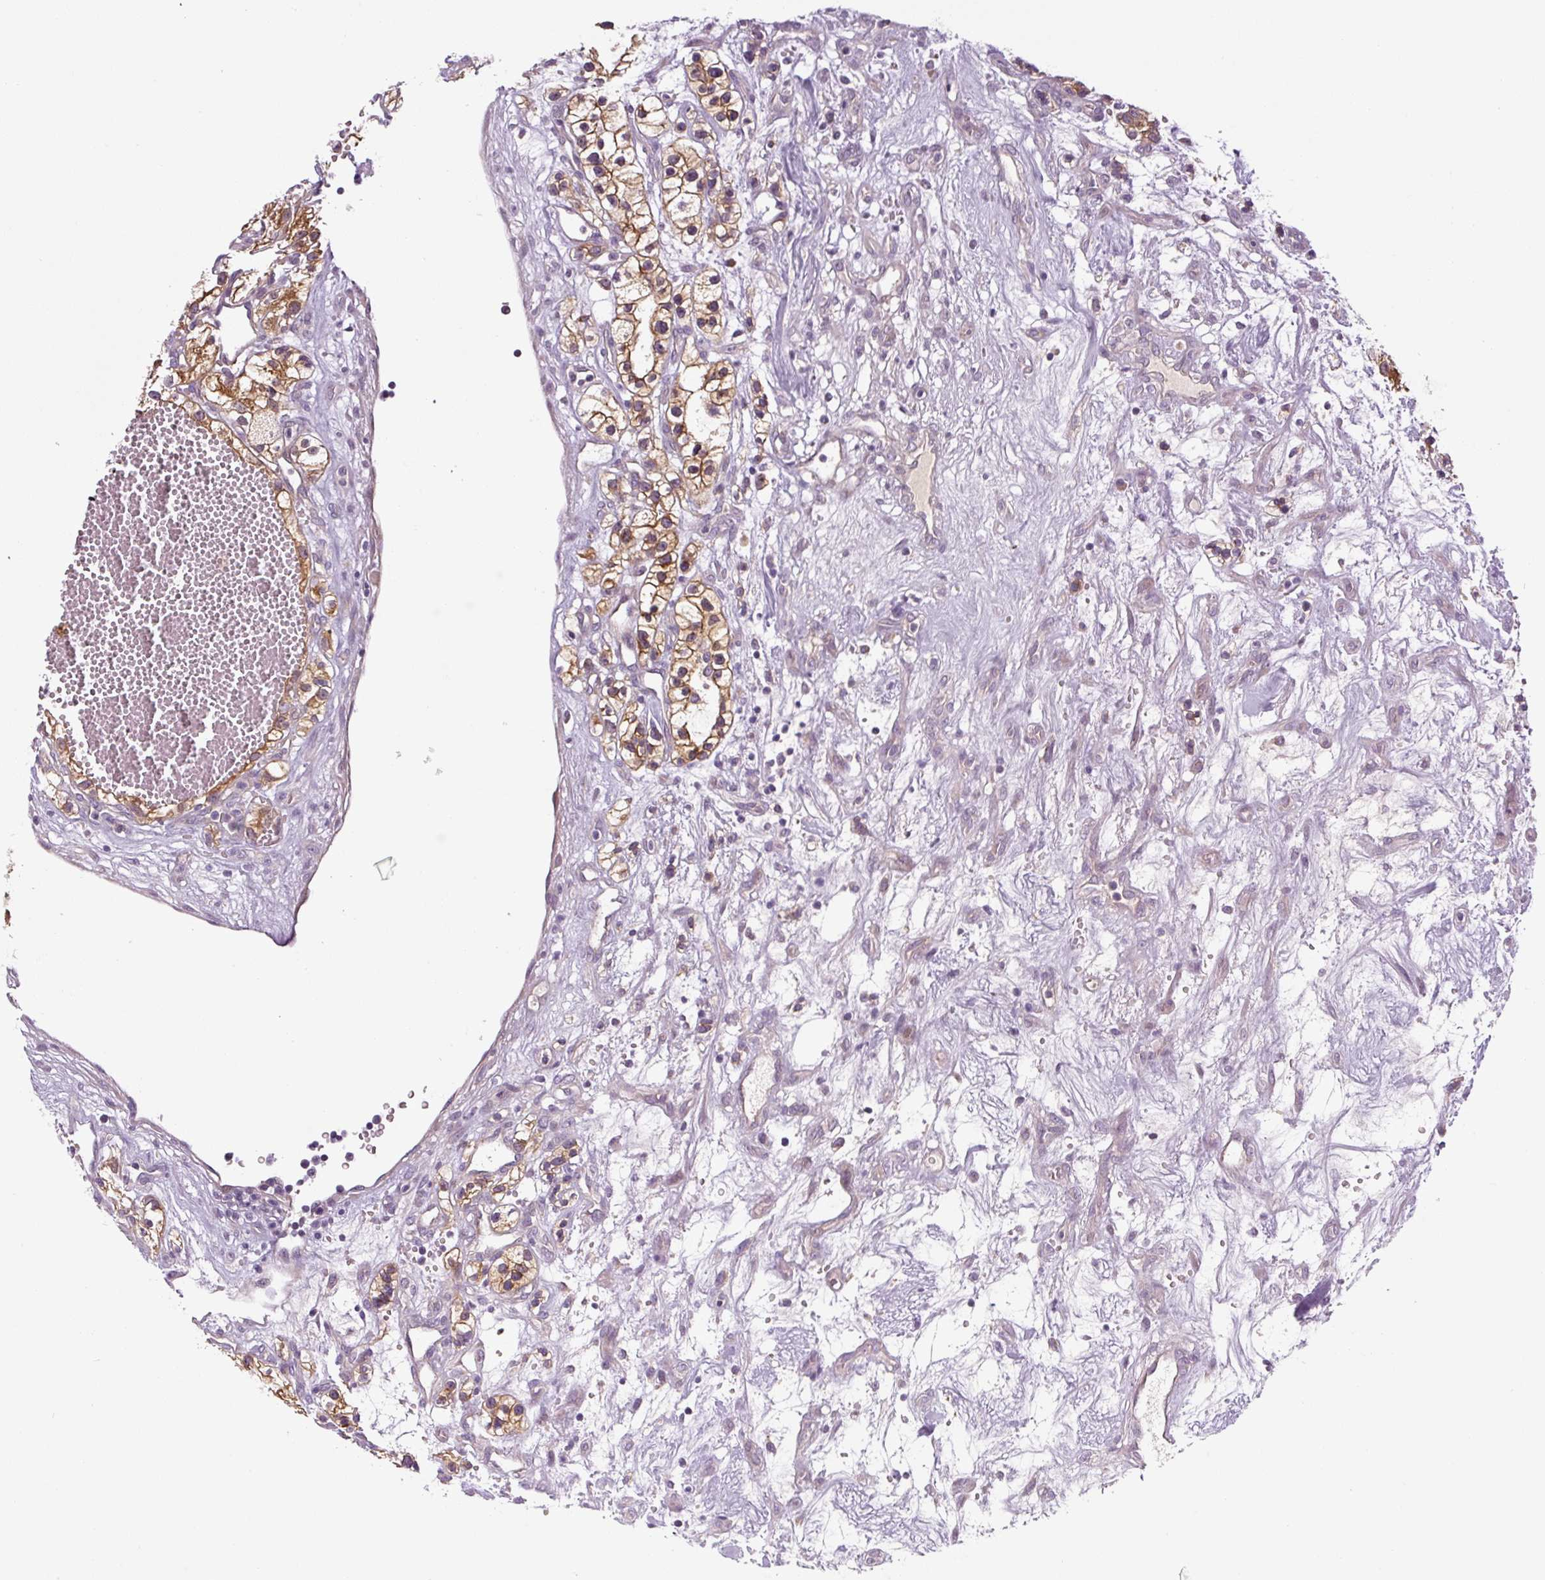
{"staining": {"intensity": "moderate", "quantity": ">75%", "location": "cytoplasmic/membranous"}, "tissue": "renal cancer", "cell_type": "Tumor cells", "image_type": "cancer", "snomed": [{"axis": "morphology", "description": "Adenocarcinoma, NOS"}, {"axis": "topography", "description": "Kidney"}], "caption": "A micrograph of renal adenocarcinoma stained for a protein shows moderate cytoplasmic/membranous brown staining in tumor cells.", "gene": "PRKAA2", "patient": {"sex": "female", "age": 57}}